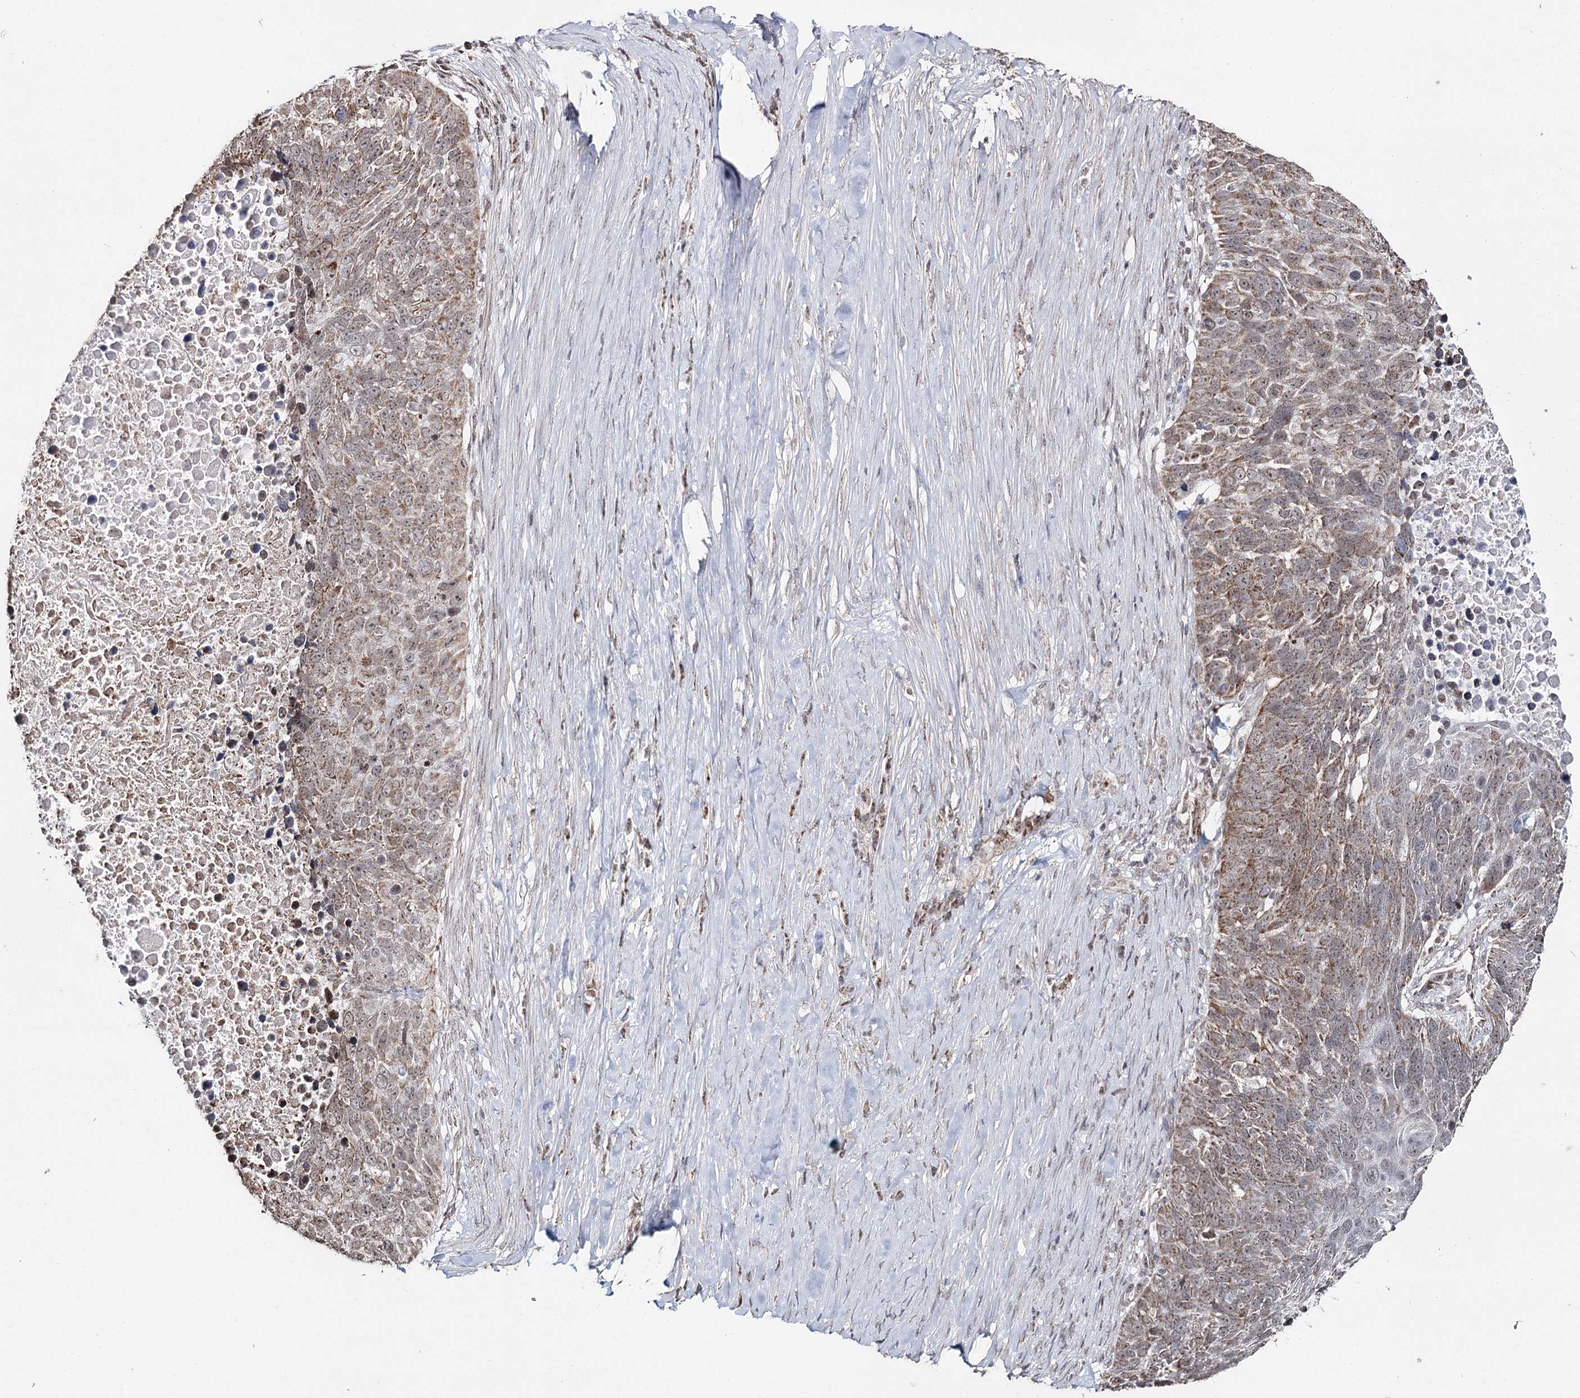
{"staining": {"intensity": "moderate", "quantity": ">75%", "location": "nuclear"}, "tissue": "lung cancer", "cell_type": "Tumor cells", "image_type": "cancer", "snomed": [{"axis": "morphology", "description": "Normal tissue, NOS"}, {"axis": "morphology", "description": "Squamous cell carcinoma, NOS"}, {"axis": "topography", "description": "Lymph node"}, {"axis": "topography", "description": "Lung"}], "caption": "DAB (3,3'-diaminobenzidine) immunohistochemical staining of human lung cancer displays moderate nuclear protein positivity in about >75% of tumor cells.", "gene": "PDHX", "patient": {"sex": "male", "age": 66}}